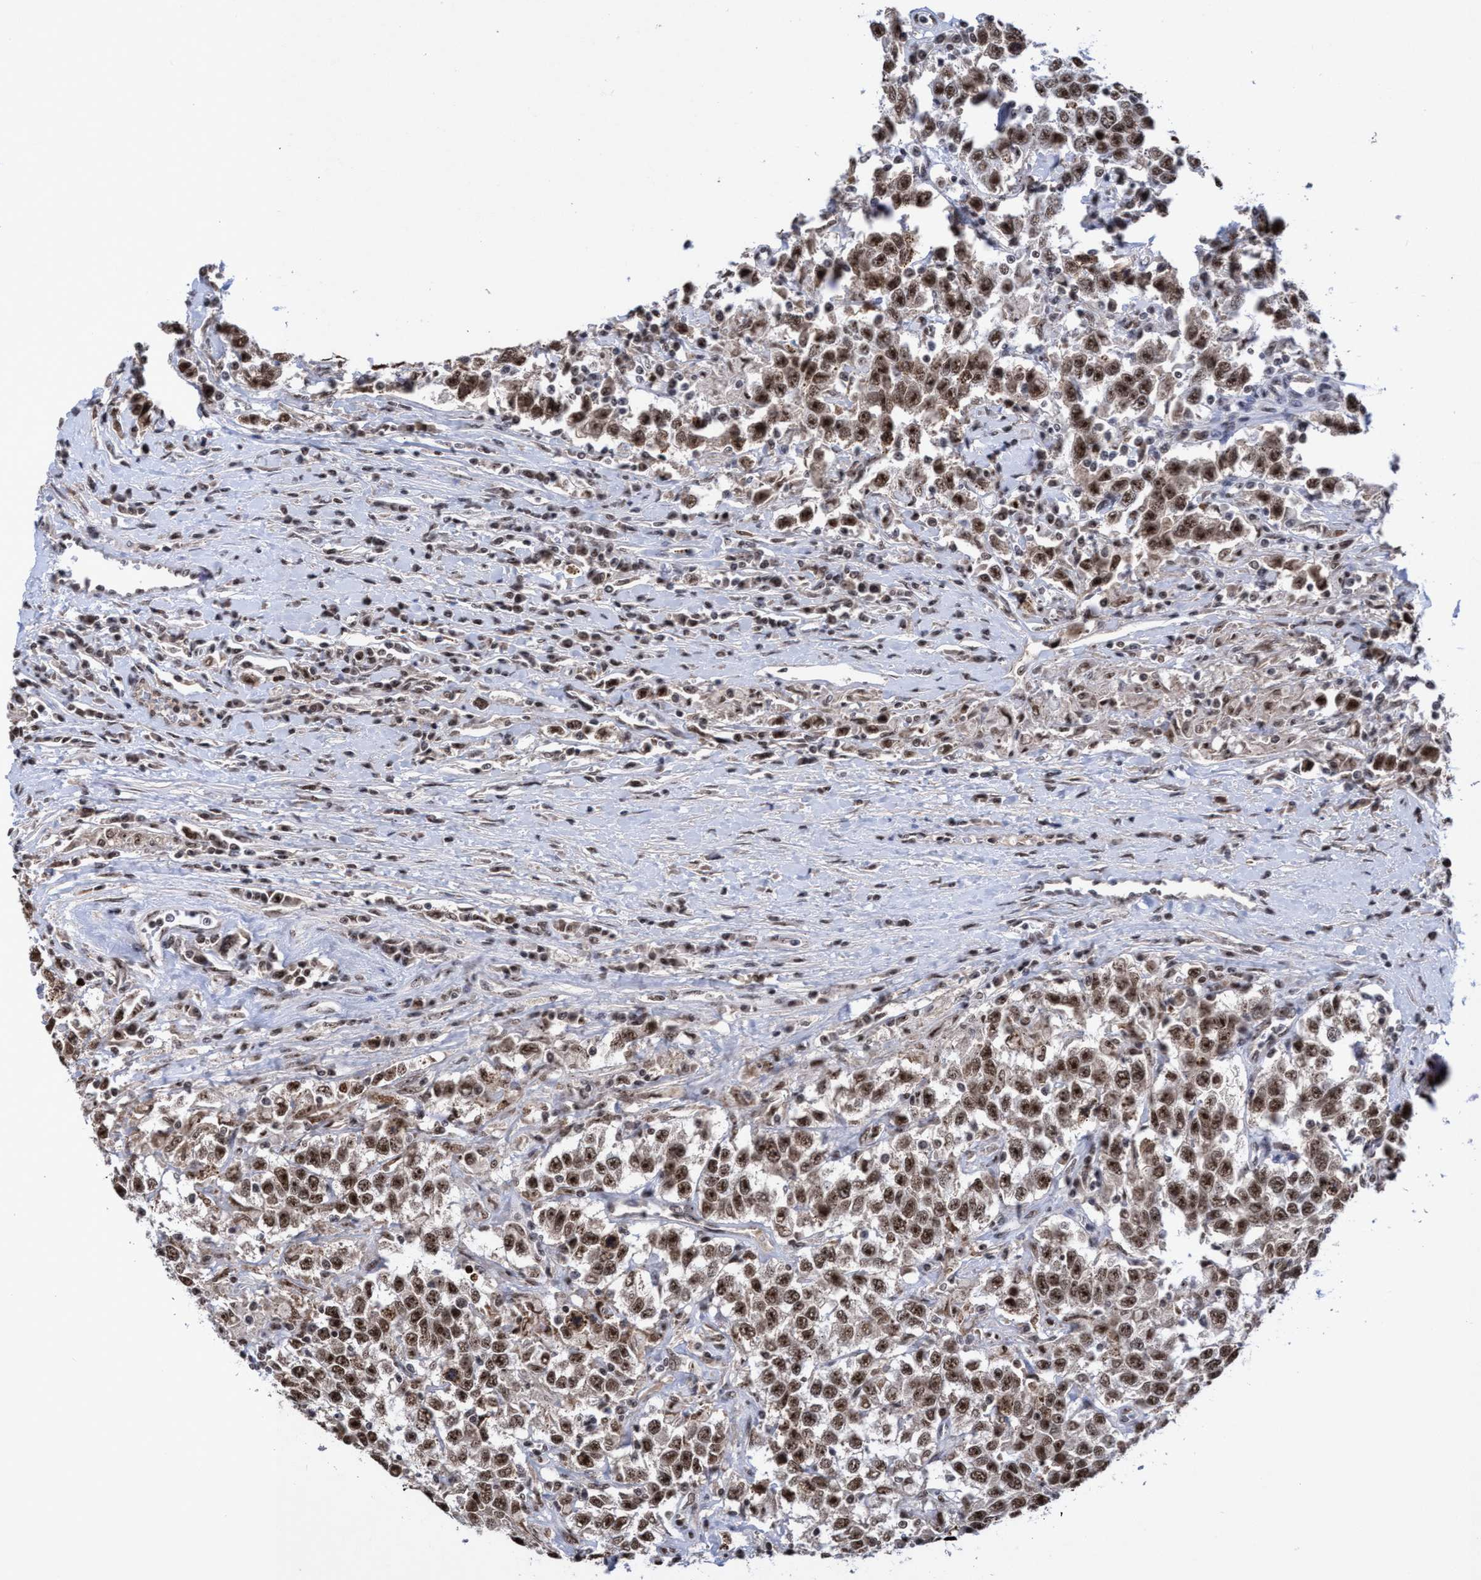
{"staining": {"intensity": "moderate", "quantity": ">75%", "location": "nuclear"}, "tissue": "testis cancer", "cell_type": "Tumor cells", "image_type": "cancer", "snomed": [{"axis": "morphology", "description": "Seminoma, NOS"}, {"axis": "topography", "description": "Testis"}], "caption": "This is a histology image of immunohistochemistry staining of testis seminoma, which shows moderate positivity in the nuclear of tumor cells.", "gene": "EFCAB10", "patient": {"sex": "male", "age": 41}}